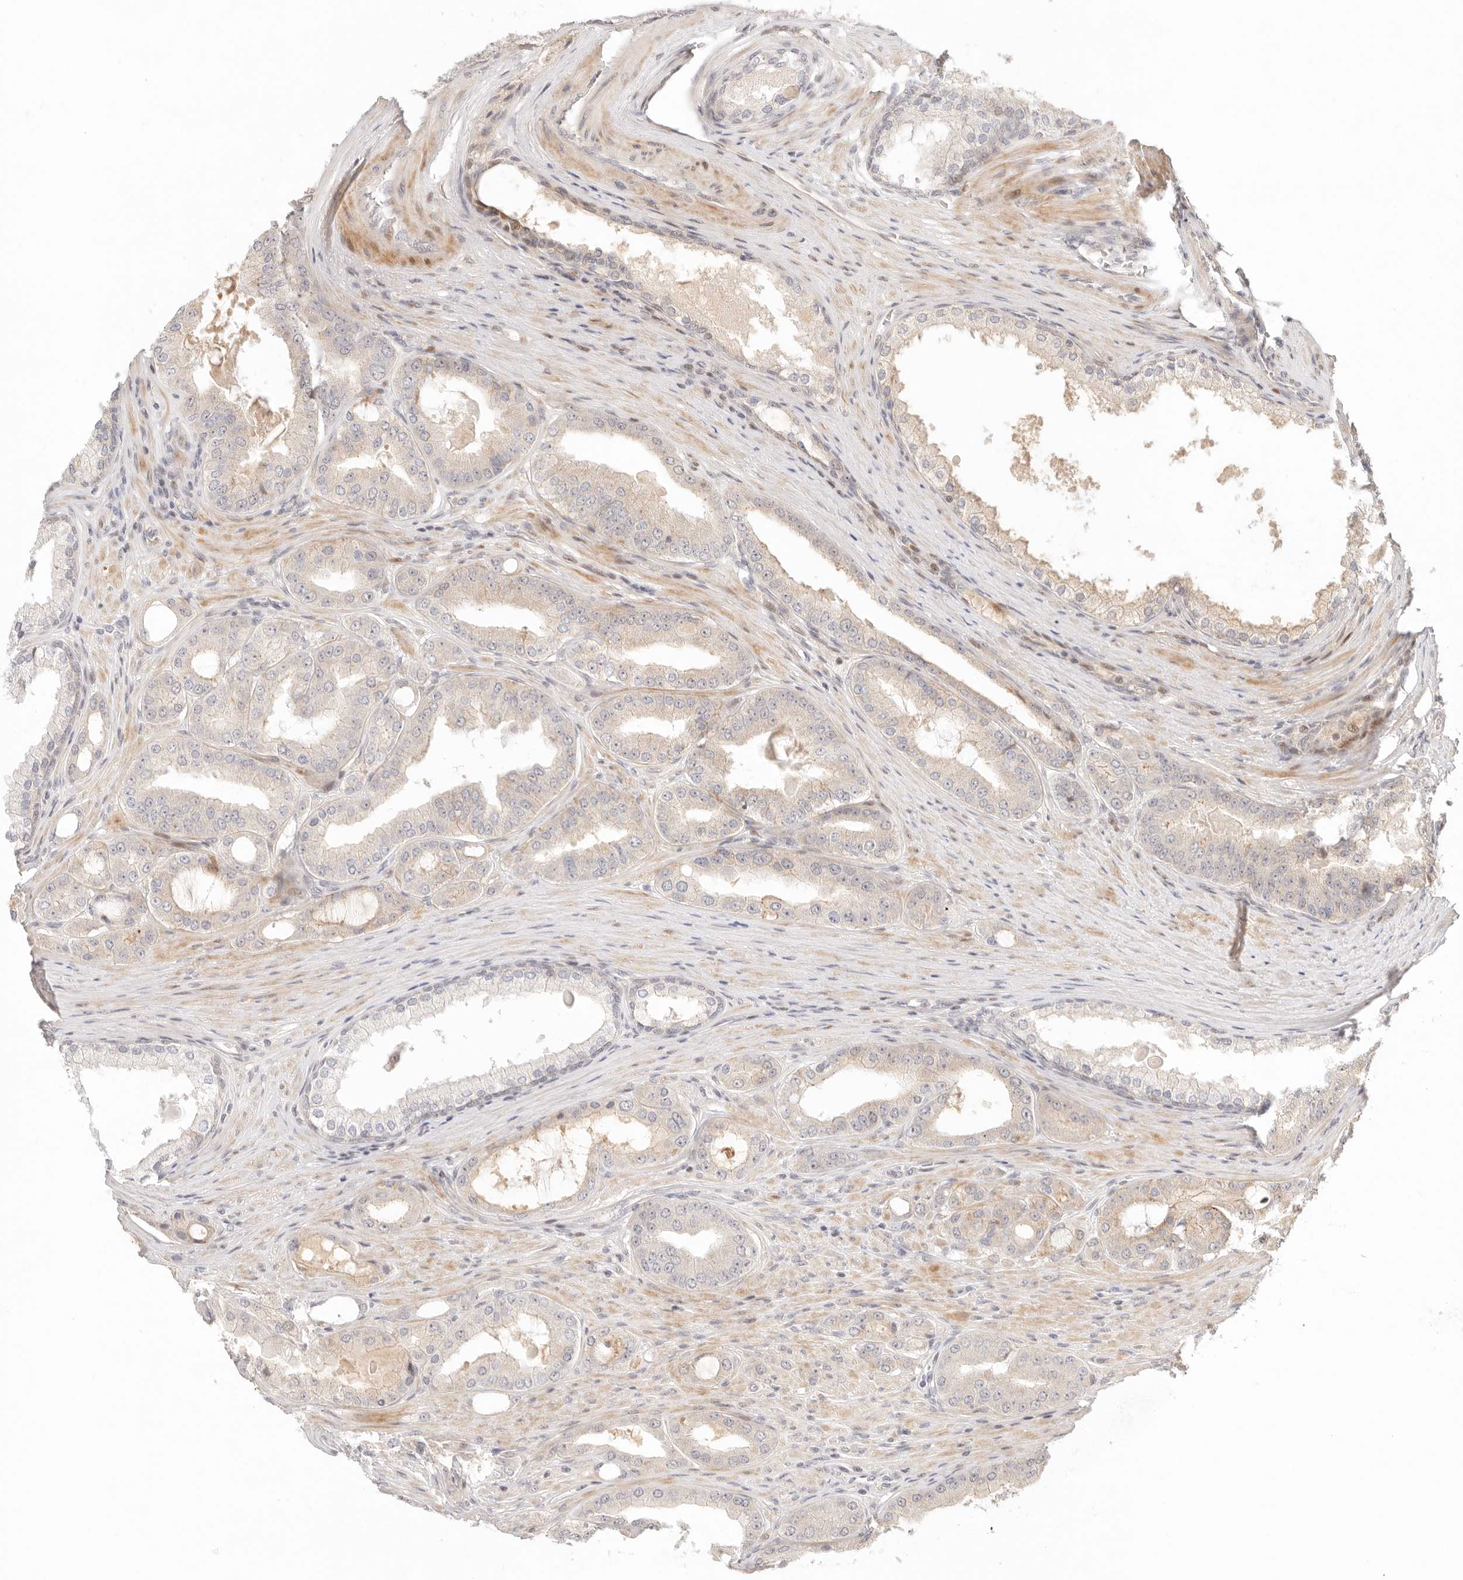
{"staining": {"intensity": "weak", "quantity": "<25%", "location": "cytoplasmic/membranous"}, "tissue": "prostate cancer", "cell_type": "Tumor cells", "image_type": "cancer", "snomed": [{"axis": "morphology", "description": "Adenocarcinoma, High grade"}, {"axis": "topography", "description": "Prostate"}], "caption": "Human adenocarcinoma (high-grade) (prostate) stained for a protein using immunohistochemistry exhibits no expression in tumor cells.", "gene": "PHLDA3", "patient": {"sex": "male", "age": 60}}